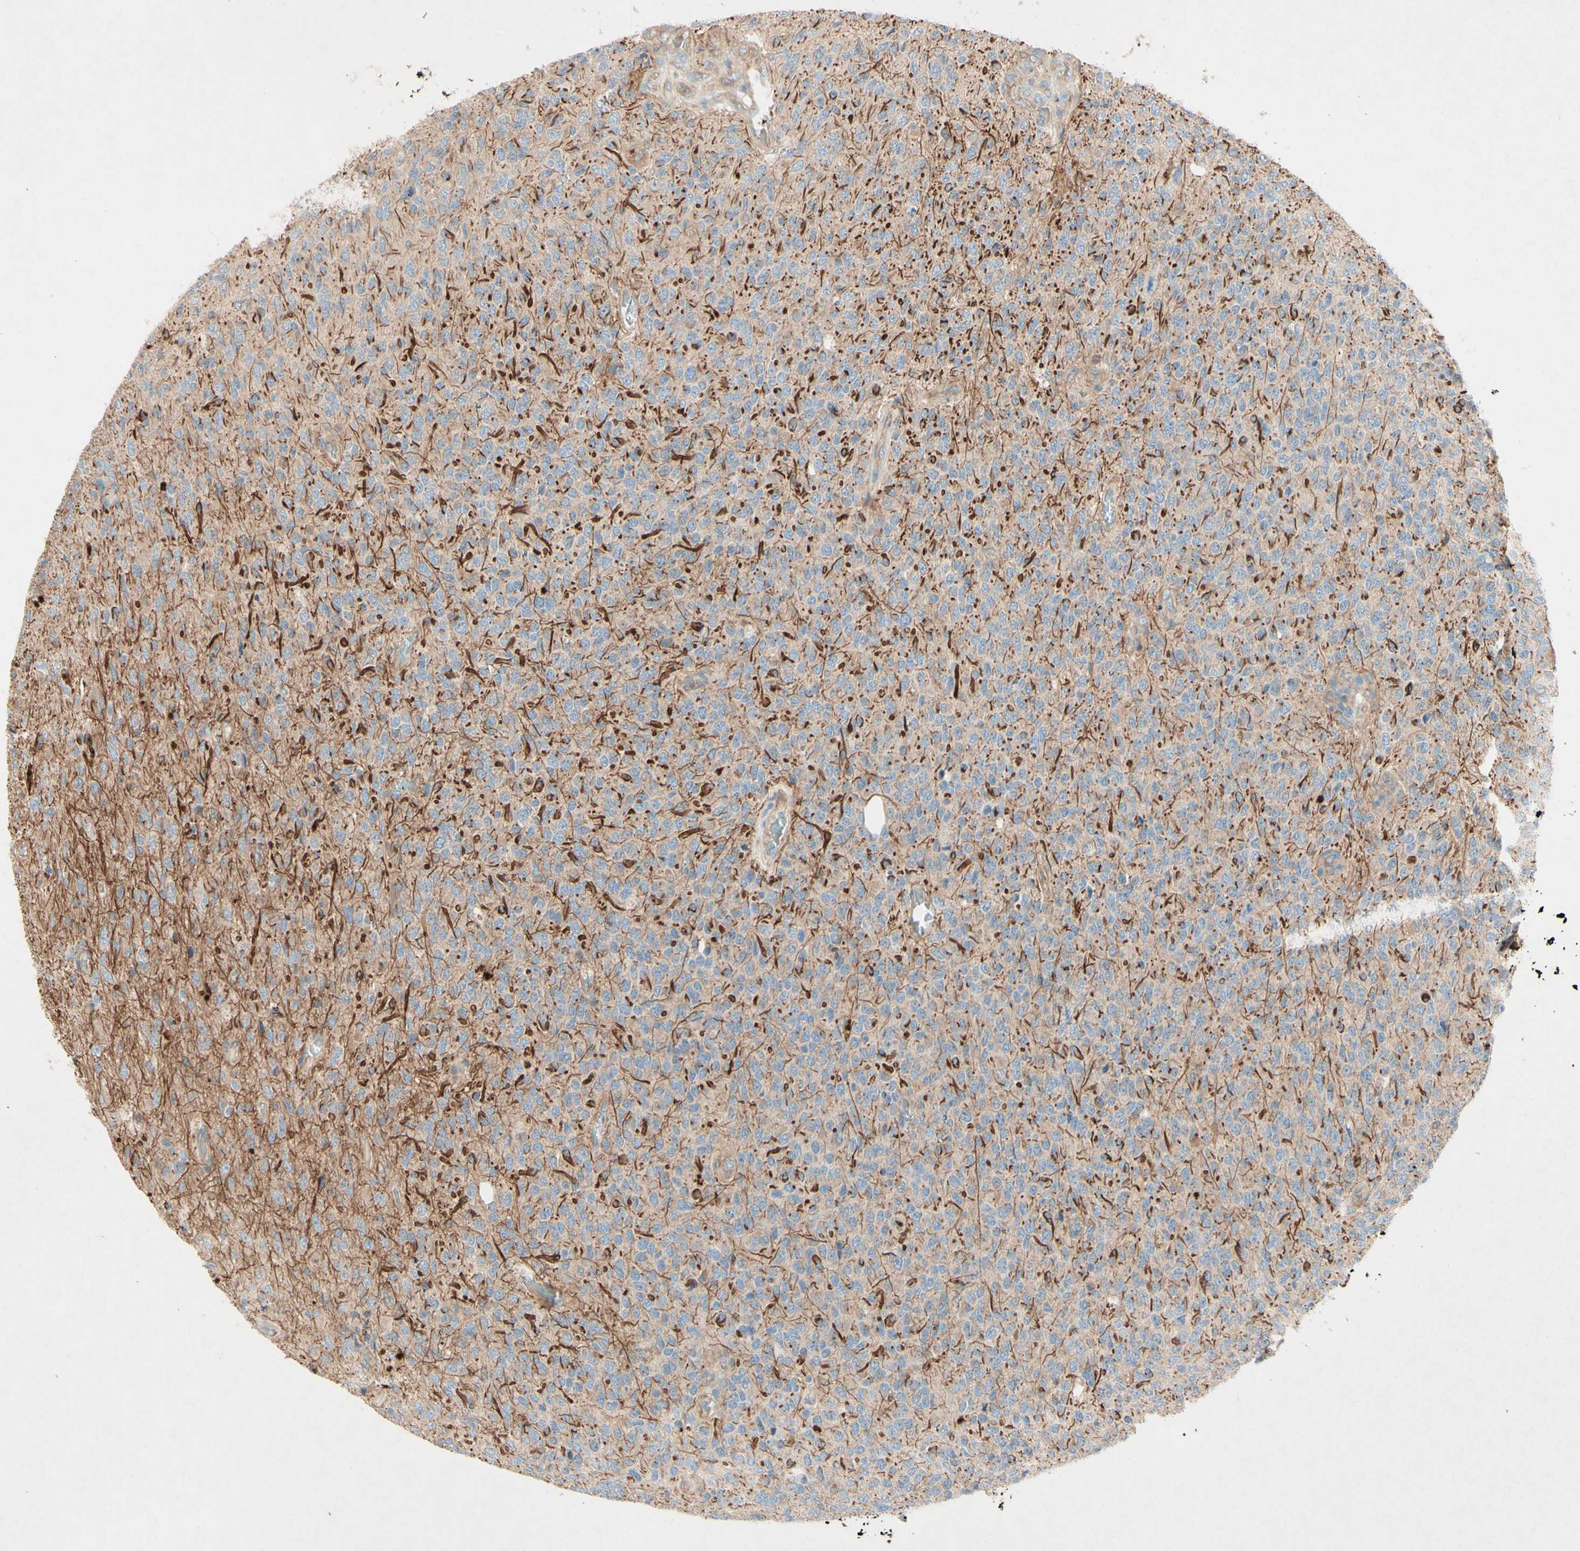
{"staining": {"intensity": "moderate", "quantity": "<25%", "location": "cytoplasmic/membranous"}, "tissue": "glioma", "cell_type": "Tumor cells", "image_type": "cancer", "snomed": [{"axis": "morphology", "description": "Glioma, malignant, High grade"}, {"axis": "topography", "description": "pancreas cauda"}], "caption": "Malignant glioma (high-grade) stained with a protein marker shows moderate staining in tumor cells.", "gene": "MTM1", "patient": {"sex": "male", "age": 60}}